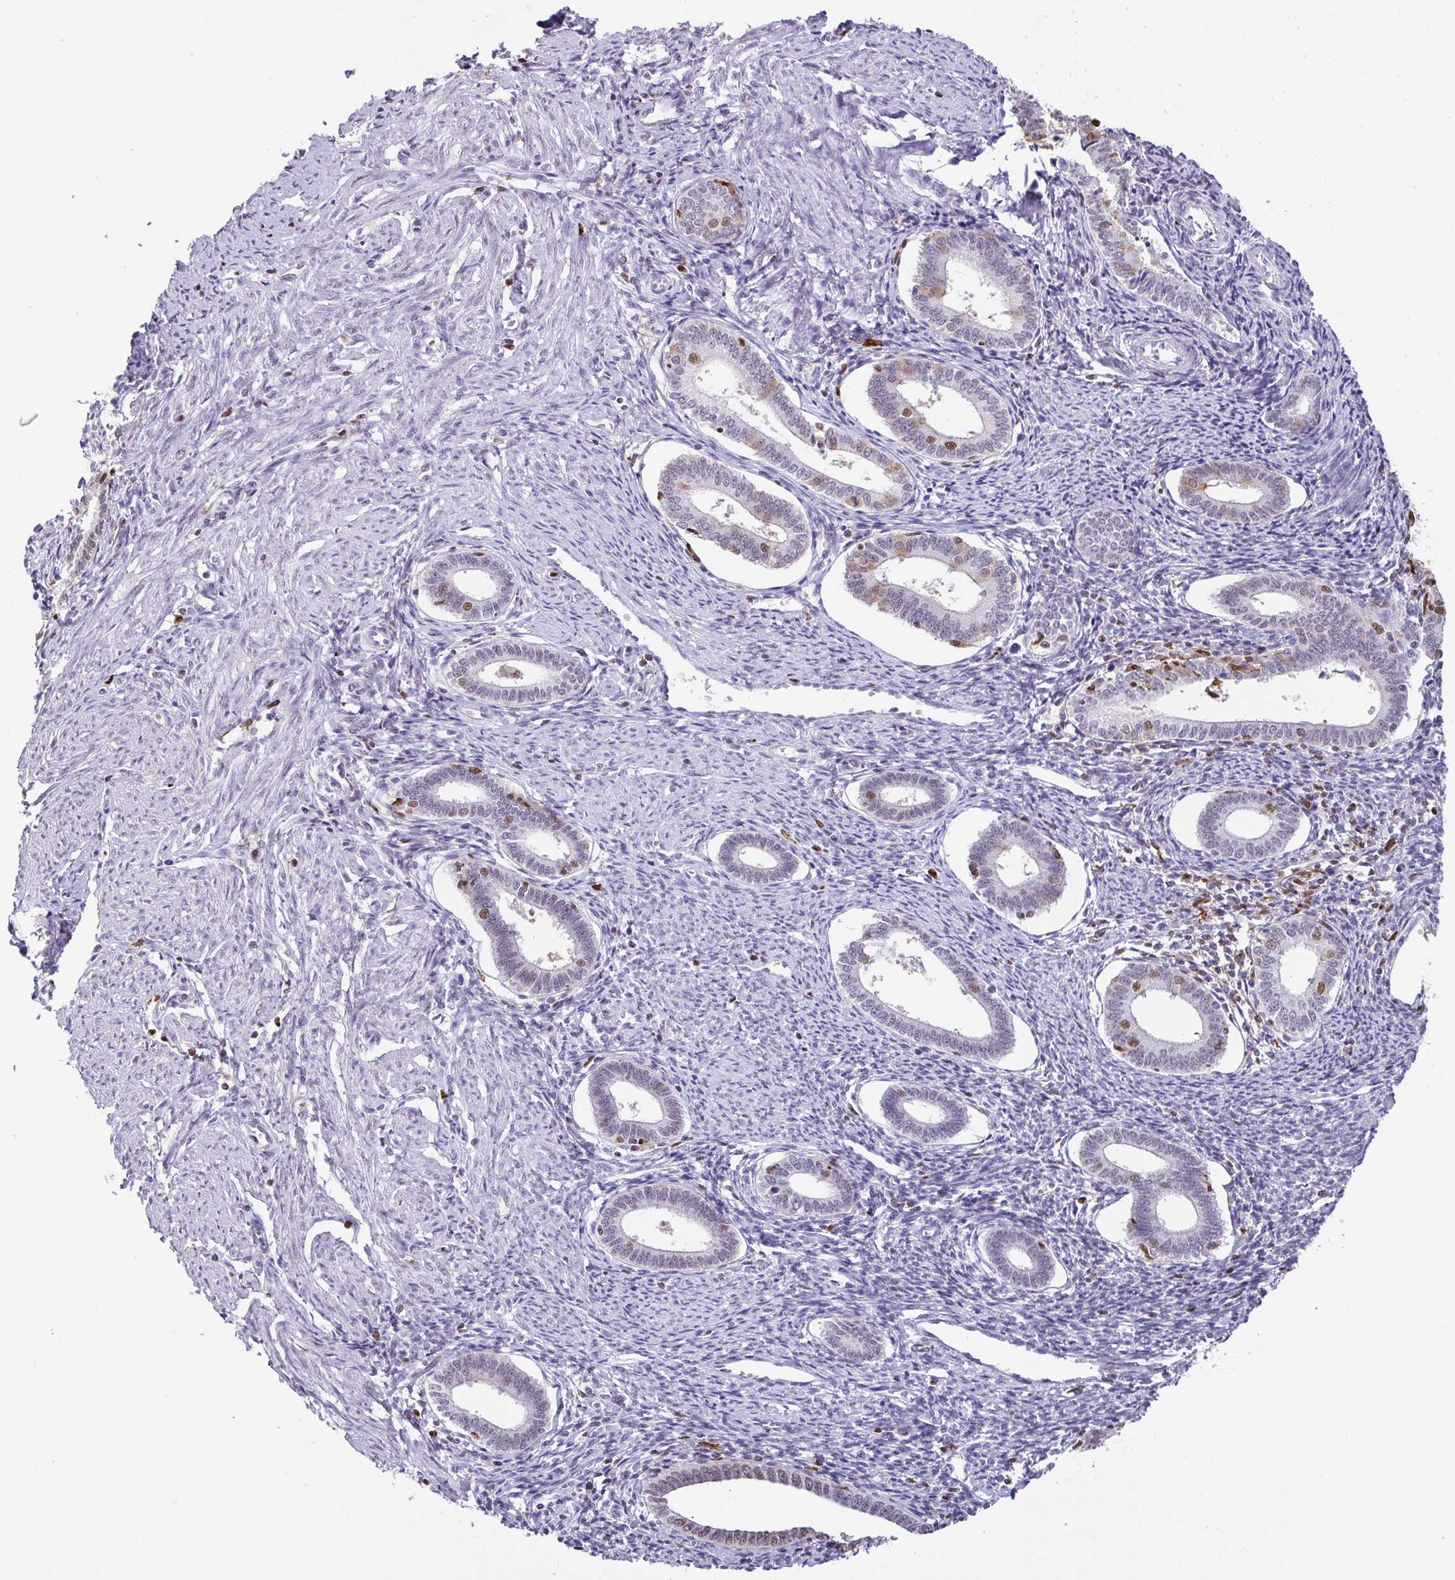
{"staining": {"intensity": "moderate", "quantity": "<25%", "location": "nuclear"}, "tissue": "endometrium", "cell_type": "Cells in endometrial stroma", "image_type": "normal", "snomed": [{"axis": "morphology", "description": "Normal tissue, NOS"}, {"axis": "topography", "description": "Endometrium"}], "caption": "This photomicrograph shows benign endometrium stained with IHC to label a protein in brown. The nuclear of cells in endometrial stroma show moderate positivity for the protein. Nuclei are counter-stained blue.", "gene": "BTBD10", "patient": {"sex": "female", "age": 41}}